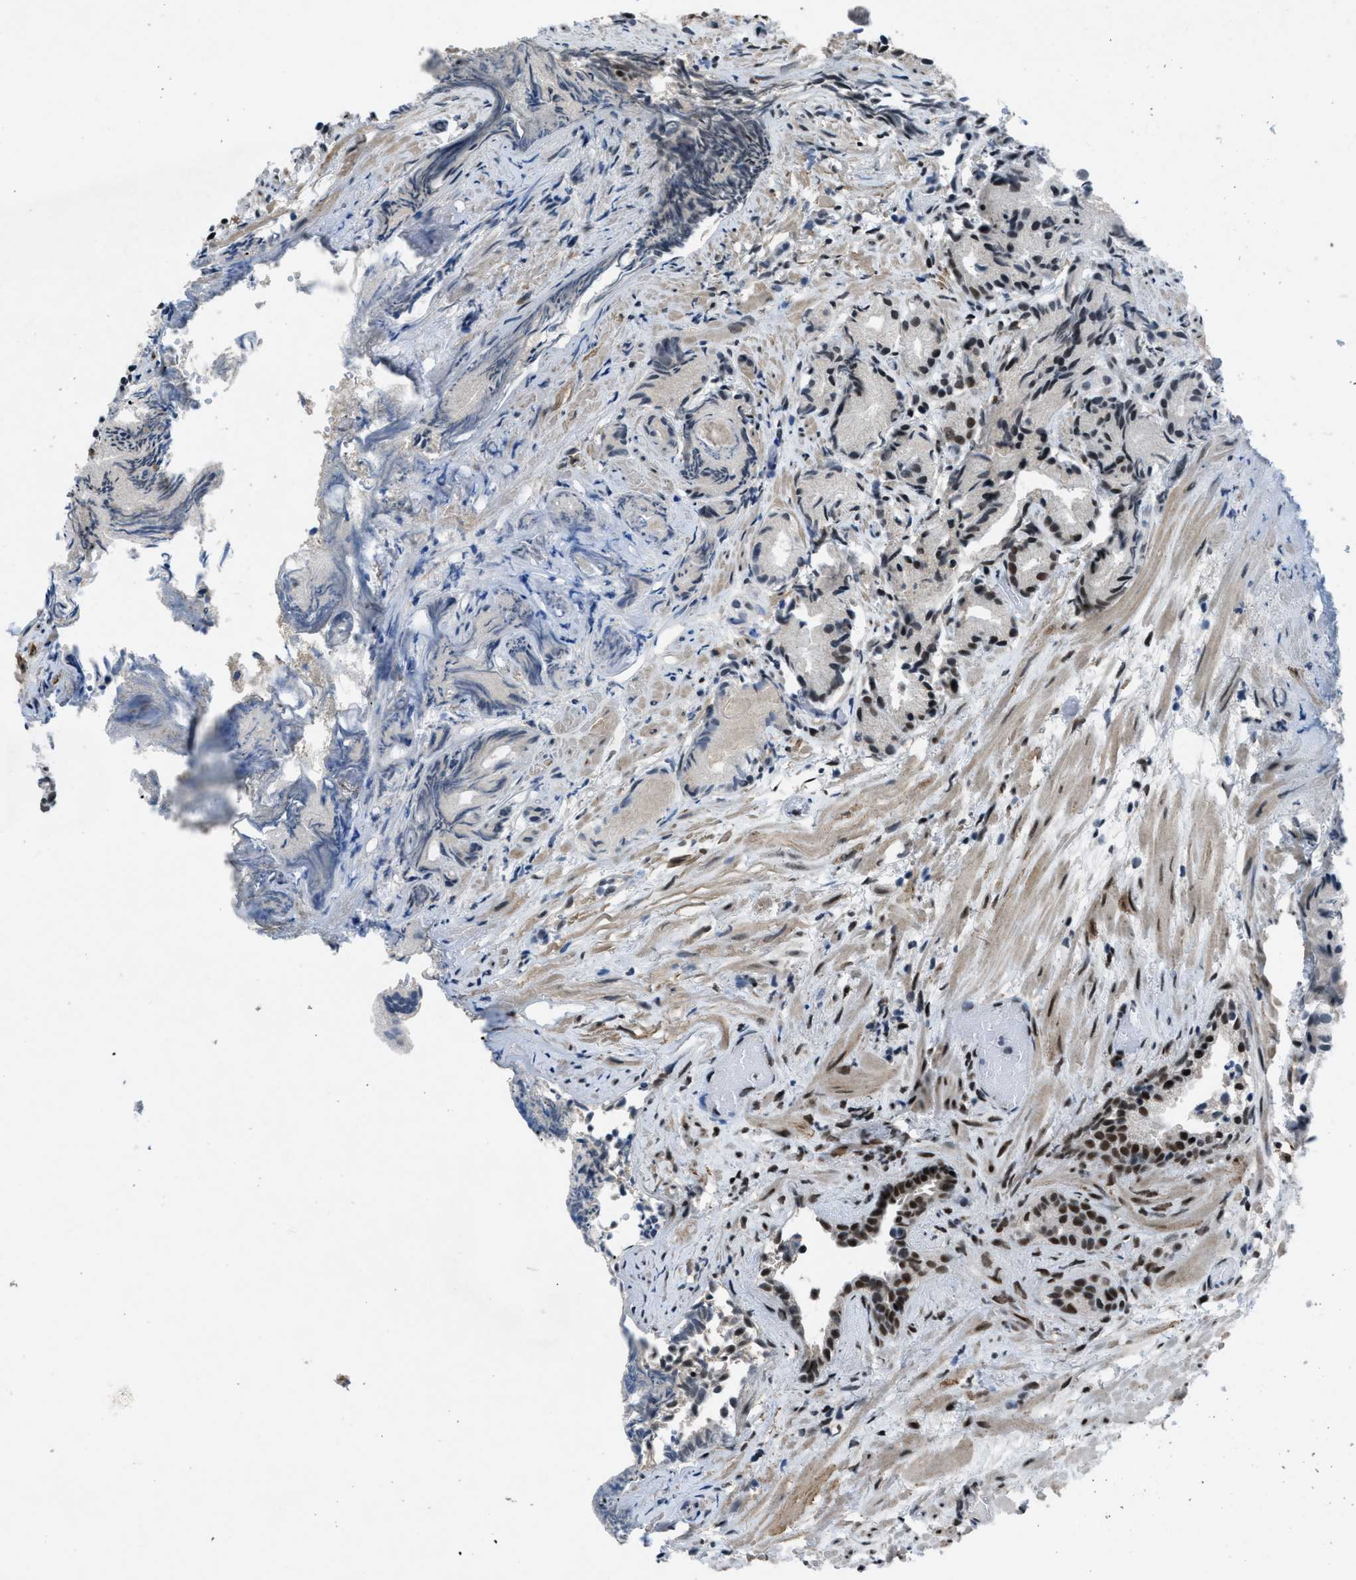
{"staining": {"intensity": "strong", "quantity": ">75%", "location": "nuclear"}, "tissue": "prostate cancer", "cell_type": "Tumor cells", "image_type": "cancer", "snomed": [{"axis": "morphology", "description": "Adenocarcinoma, Low grade"}, {"axis": "topography", "description": "Prostate"}], "caption": "Prostate cancer stained for a protein (brown) displays strong nuclear positive expression in about >75% of tumor cells.", "gene": "GATAD2B", "patient": {"sex": "male", "age": 89}}